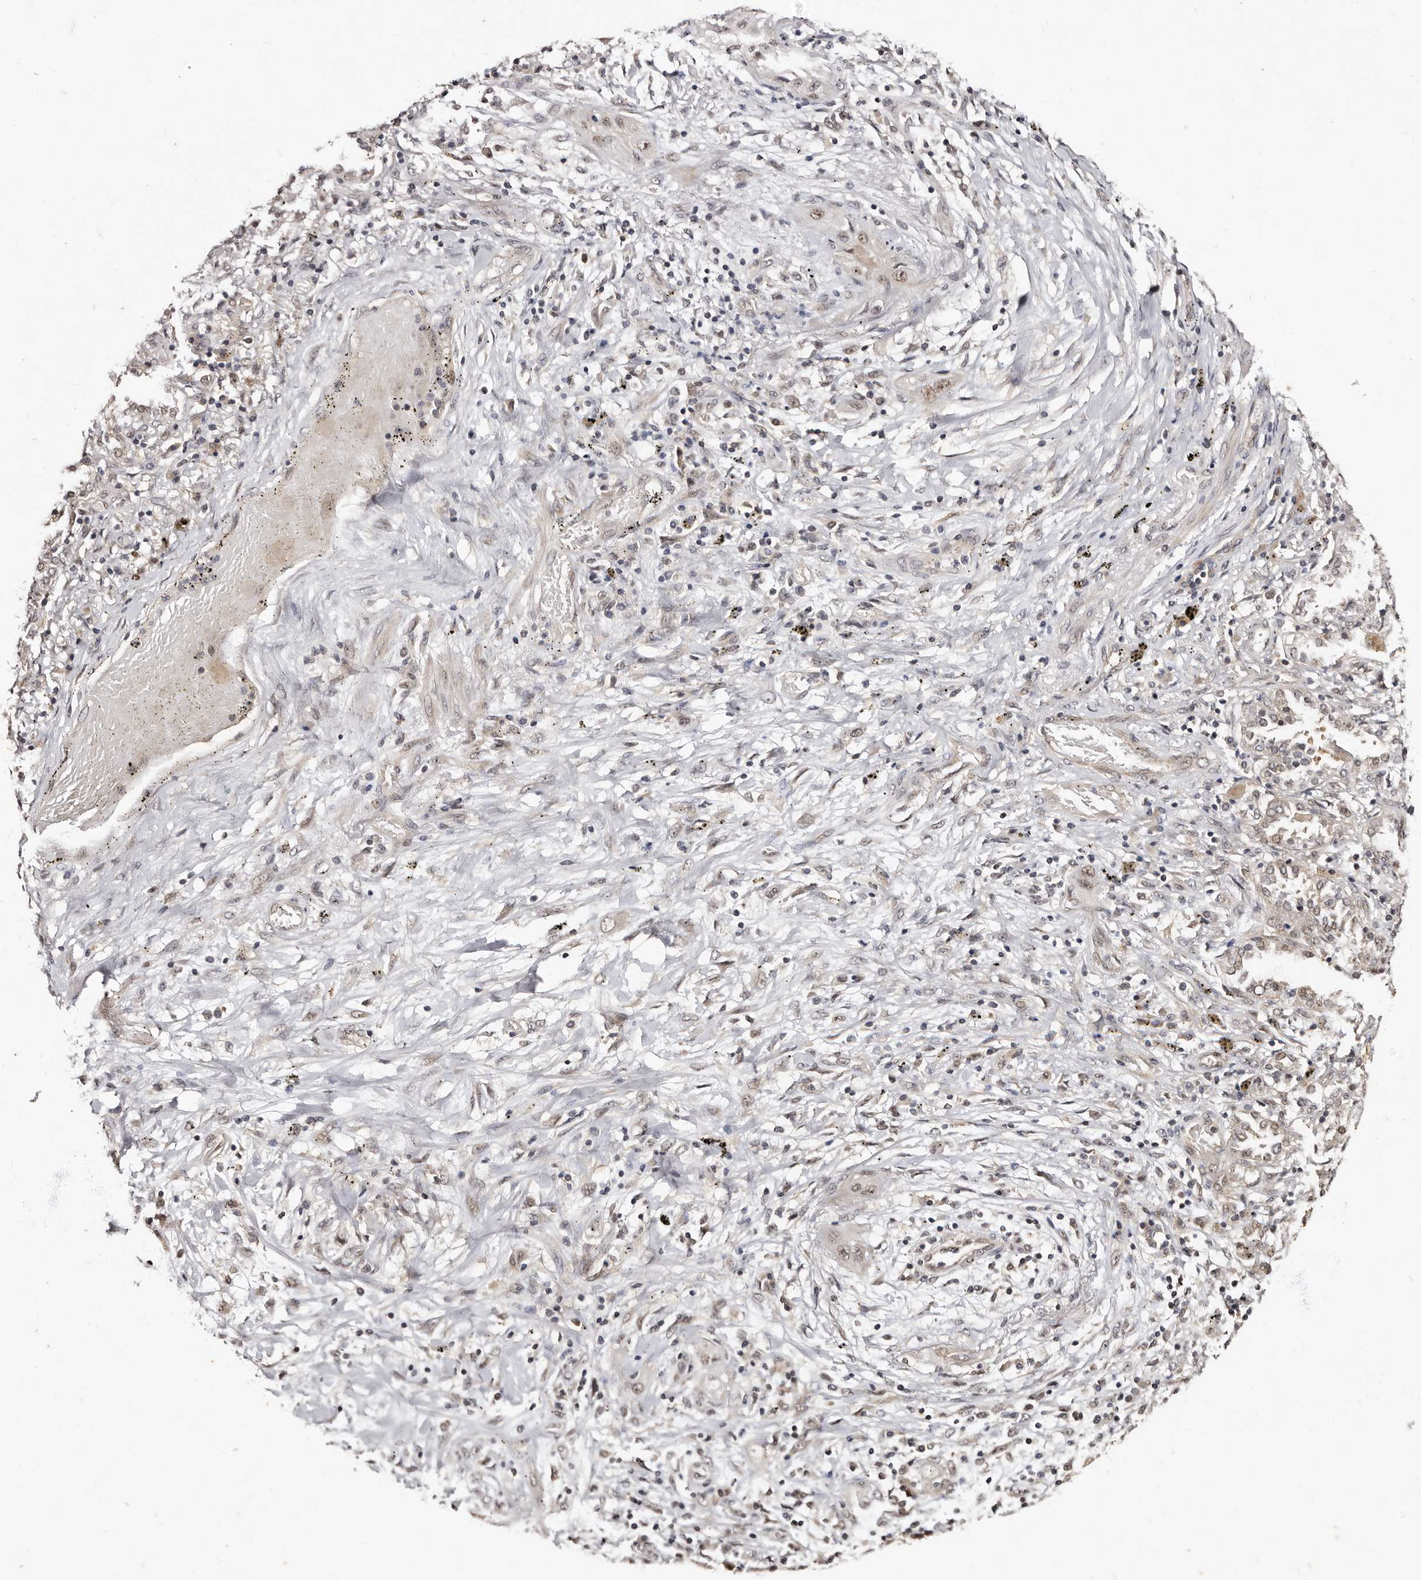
{"staining": {"intensity": "weak", "quantity": "25%-75%", "location": "nuclear"}, "tissue": "lung cancer", "cell_type": "Tumor cells", "image_type": "cancer", "snomed": [{"axis": "morphology", "description": "Squamous cell carcinoma, NOS"}, {"axis": "topography", "description": "Lung"}], "caption": "DAB (3,3'-diaminobenzidine) immunohistochemical staining of squamous cell carcinoma (lung) reveals weak nuclear protein positivity in approximately 25%-75% of tumor cells.", "gene": "TBC1D22B", "patient": {"sex": "female", "age": 47}}